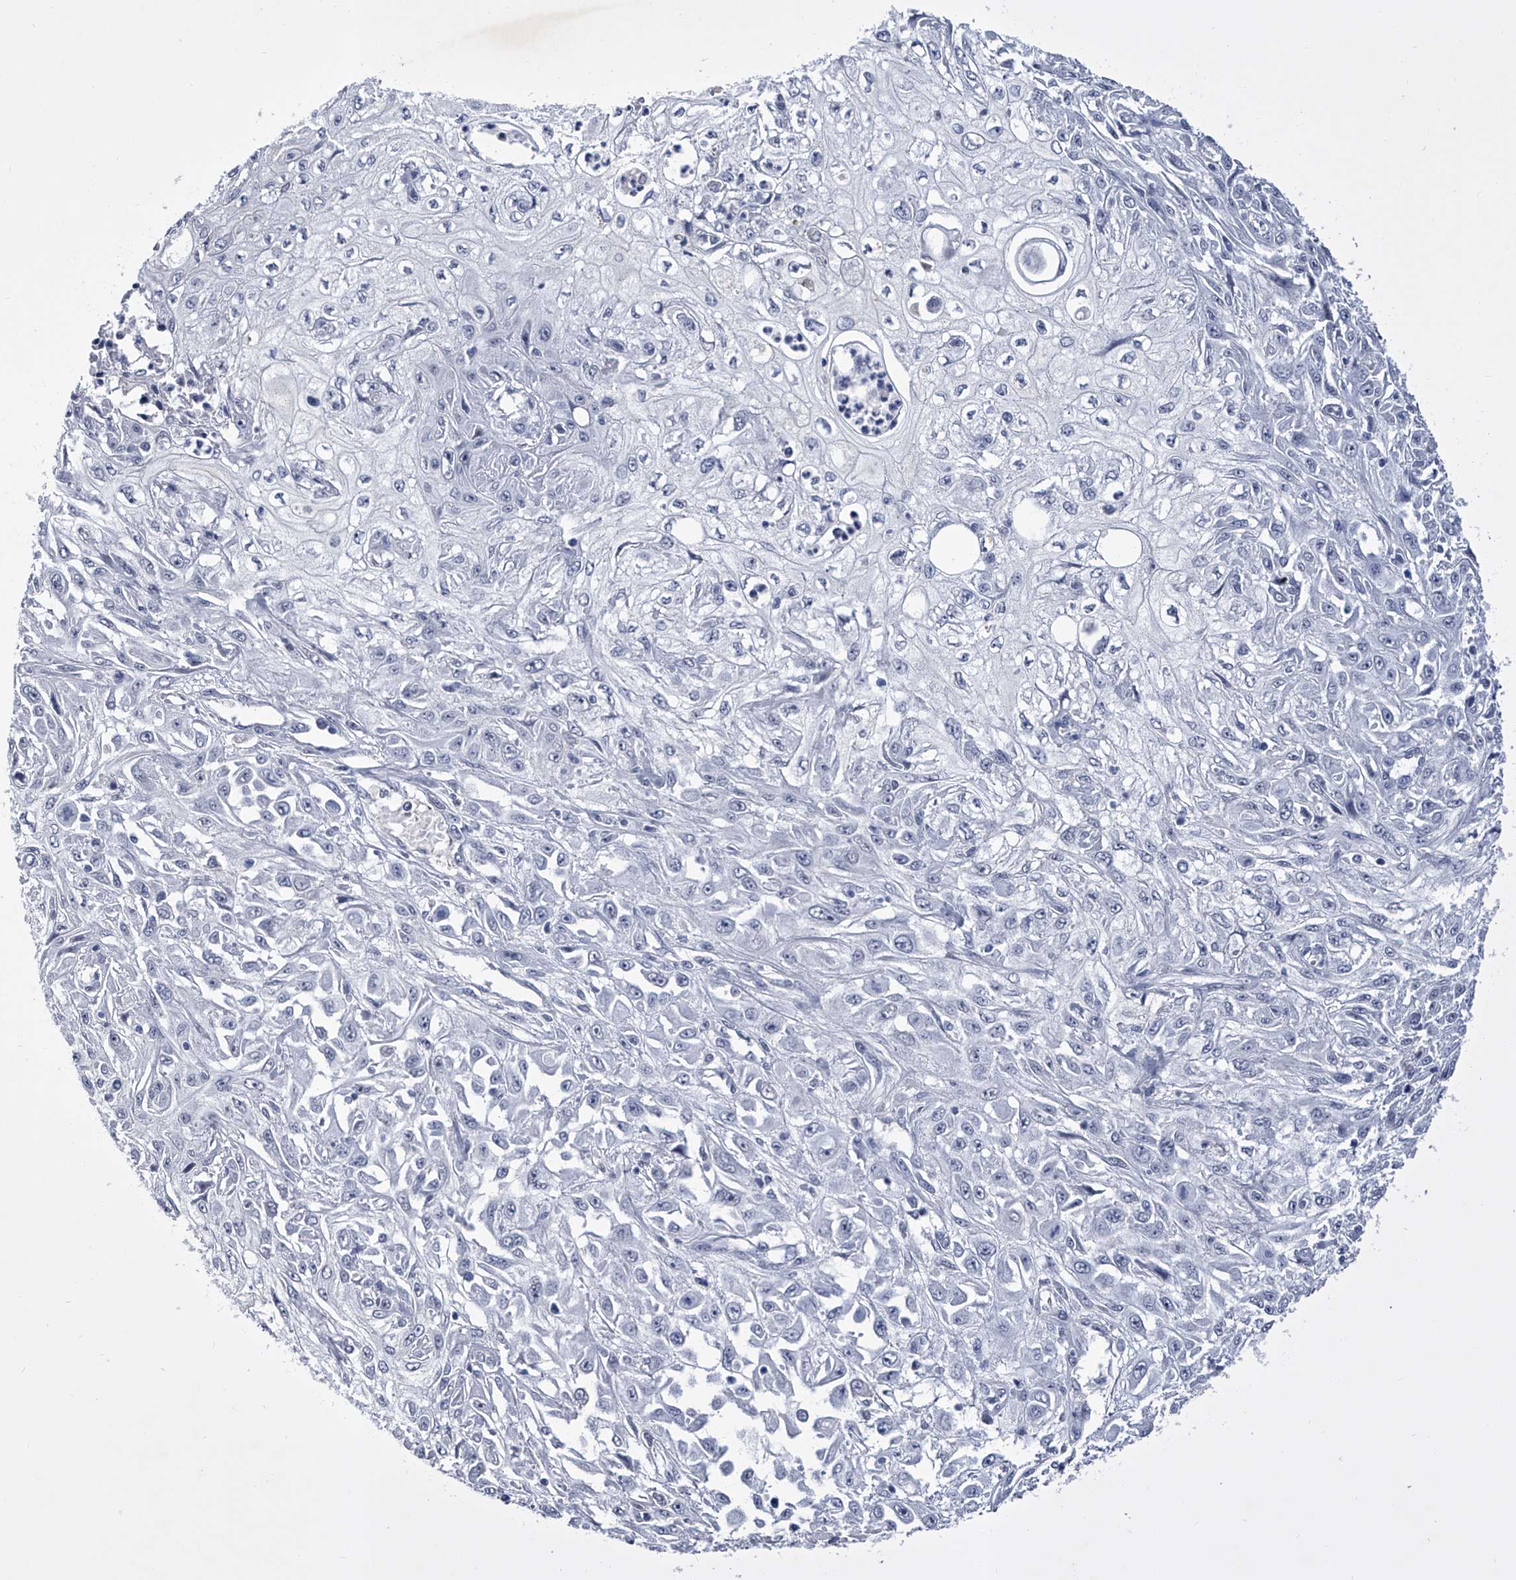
{"staining": {"intensity": "negative", "quantity": "none", "location": "none"}, "tissue": "skin cancer", "cell_type": "Tumor cells", "image_type": "cancer", "snomed": [{"axis": "morphology", "description": "Squamous cell carcinoma, NOS"}, {"axis": "morphology", "description": "Squamous cell carcinoma, metastatic, NOS"}, {"axis": "topography", "description": "Skin"}, {"axis": "topography", "description": "Lymph node"}], "caption": "DAB immunohistochemical staining of metastatic squamous cell carcinoma (skin) reveals no significant staining in tumor cells.", "gene": "CRISP2", "patient": {"sex": "male", "age": 75}}